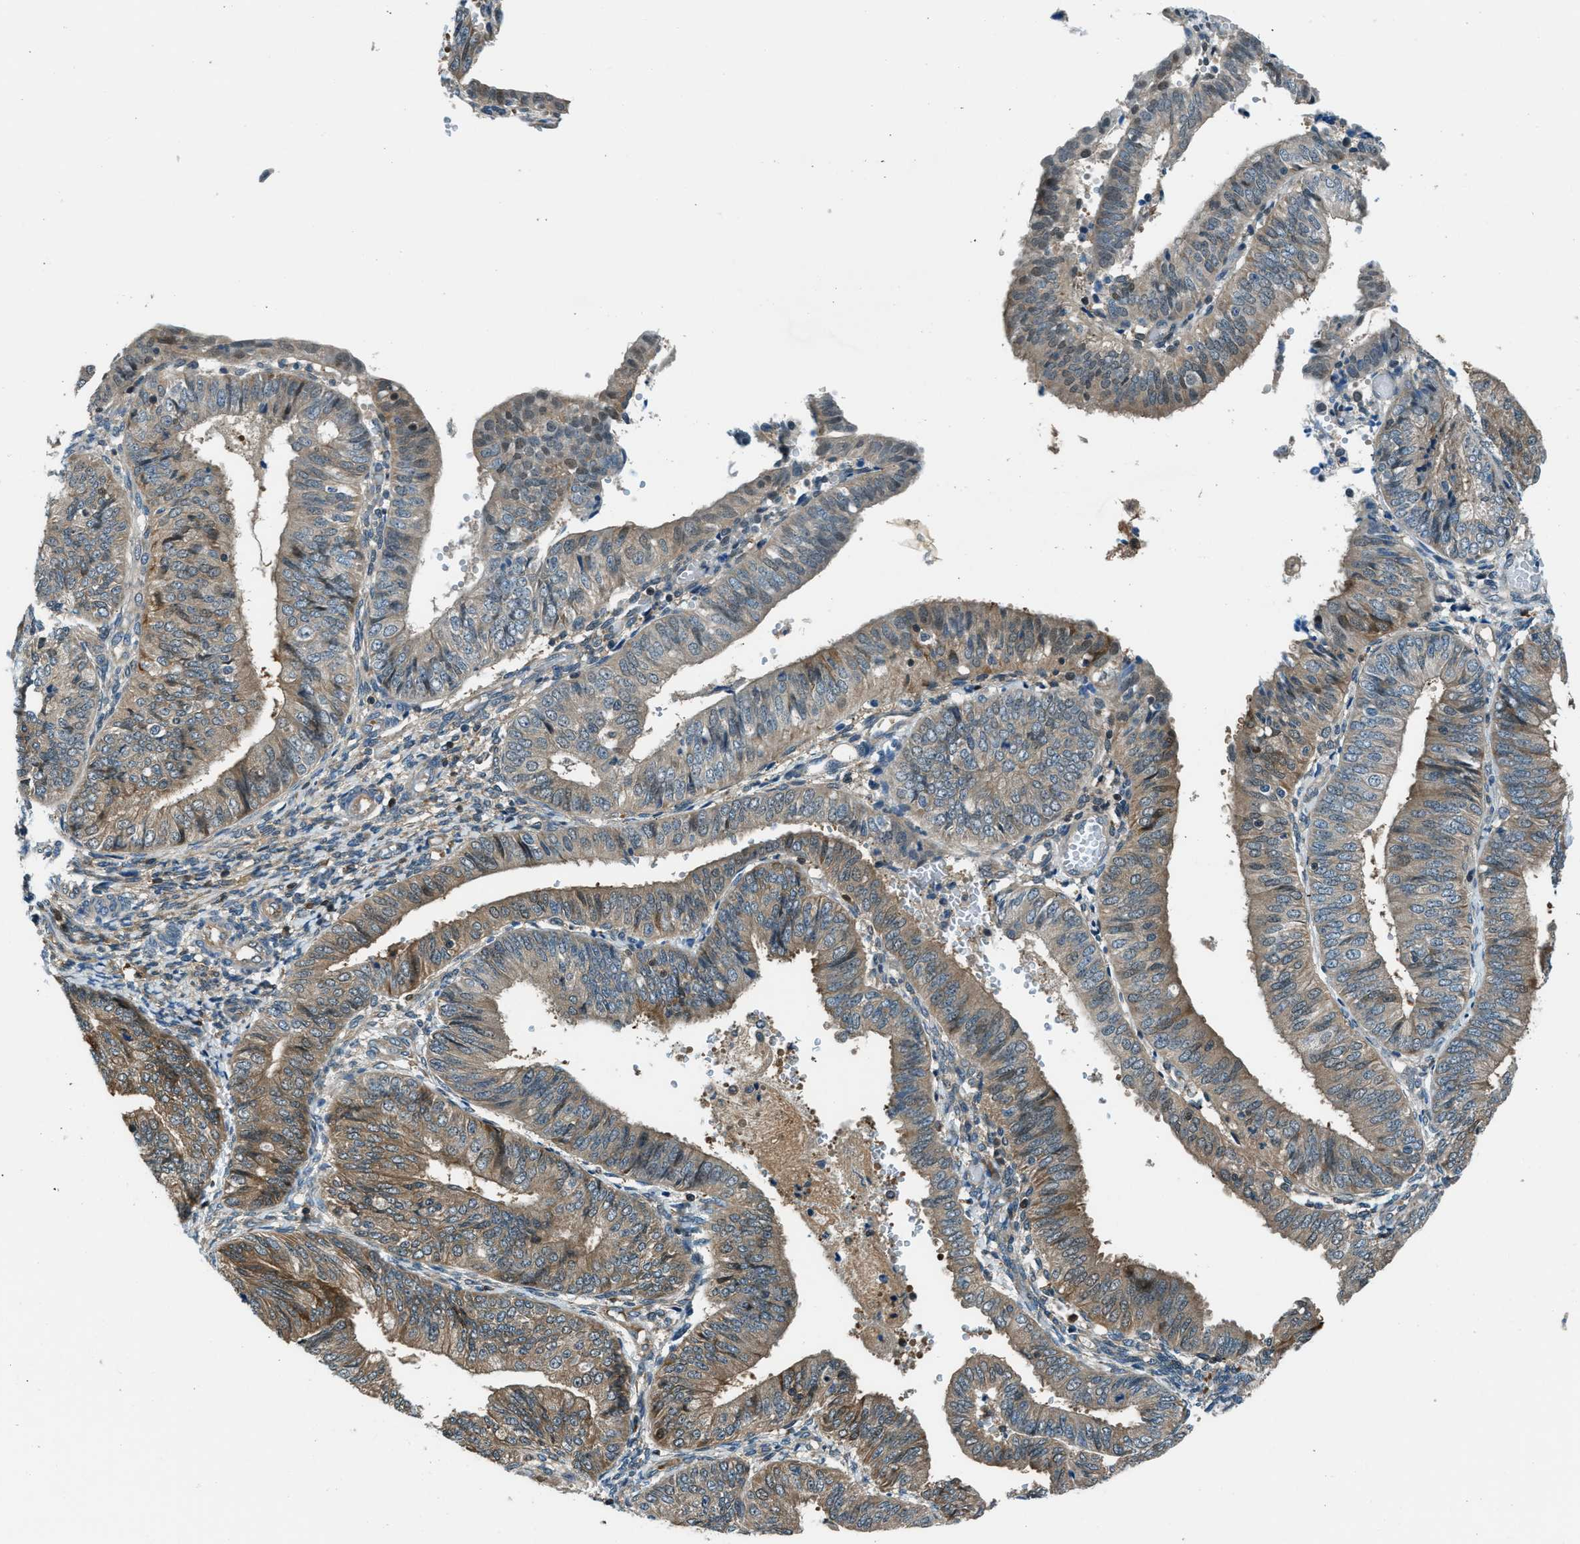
{"staining": {"intensity": "moderate", "quantity": "25%-75%", "location": "cytoplasmic/membranous"}, "tissue": "endometrial cancer", "cell_type": "Tumor cells", "image_type": "cancer", "snomed": [{"axis": "morphology", "description": "Adenocarcinoma, NOS"}, {"axis": "topography", "description": "Endometrium"}], "caption": "Approximately 25%-75% of tumor cells in human endometrial cancer (adenocarcinoma) display moderate cytoplasmic/membranous protein expression as visualized by brown immunohistochemical staining.", "gene": "HEBP2", "patient": {"sex": "female", "age": 58}}